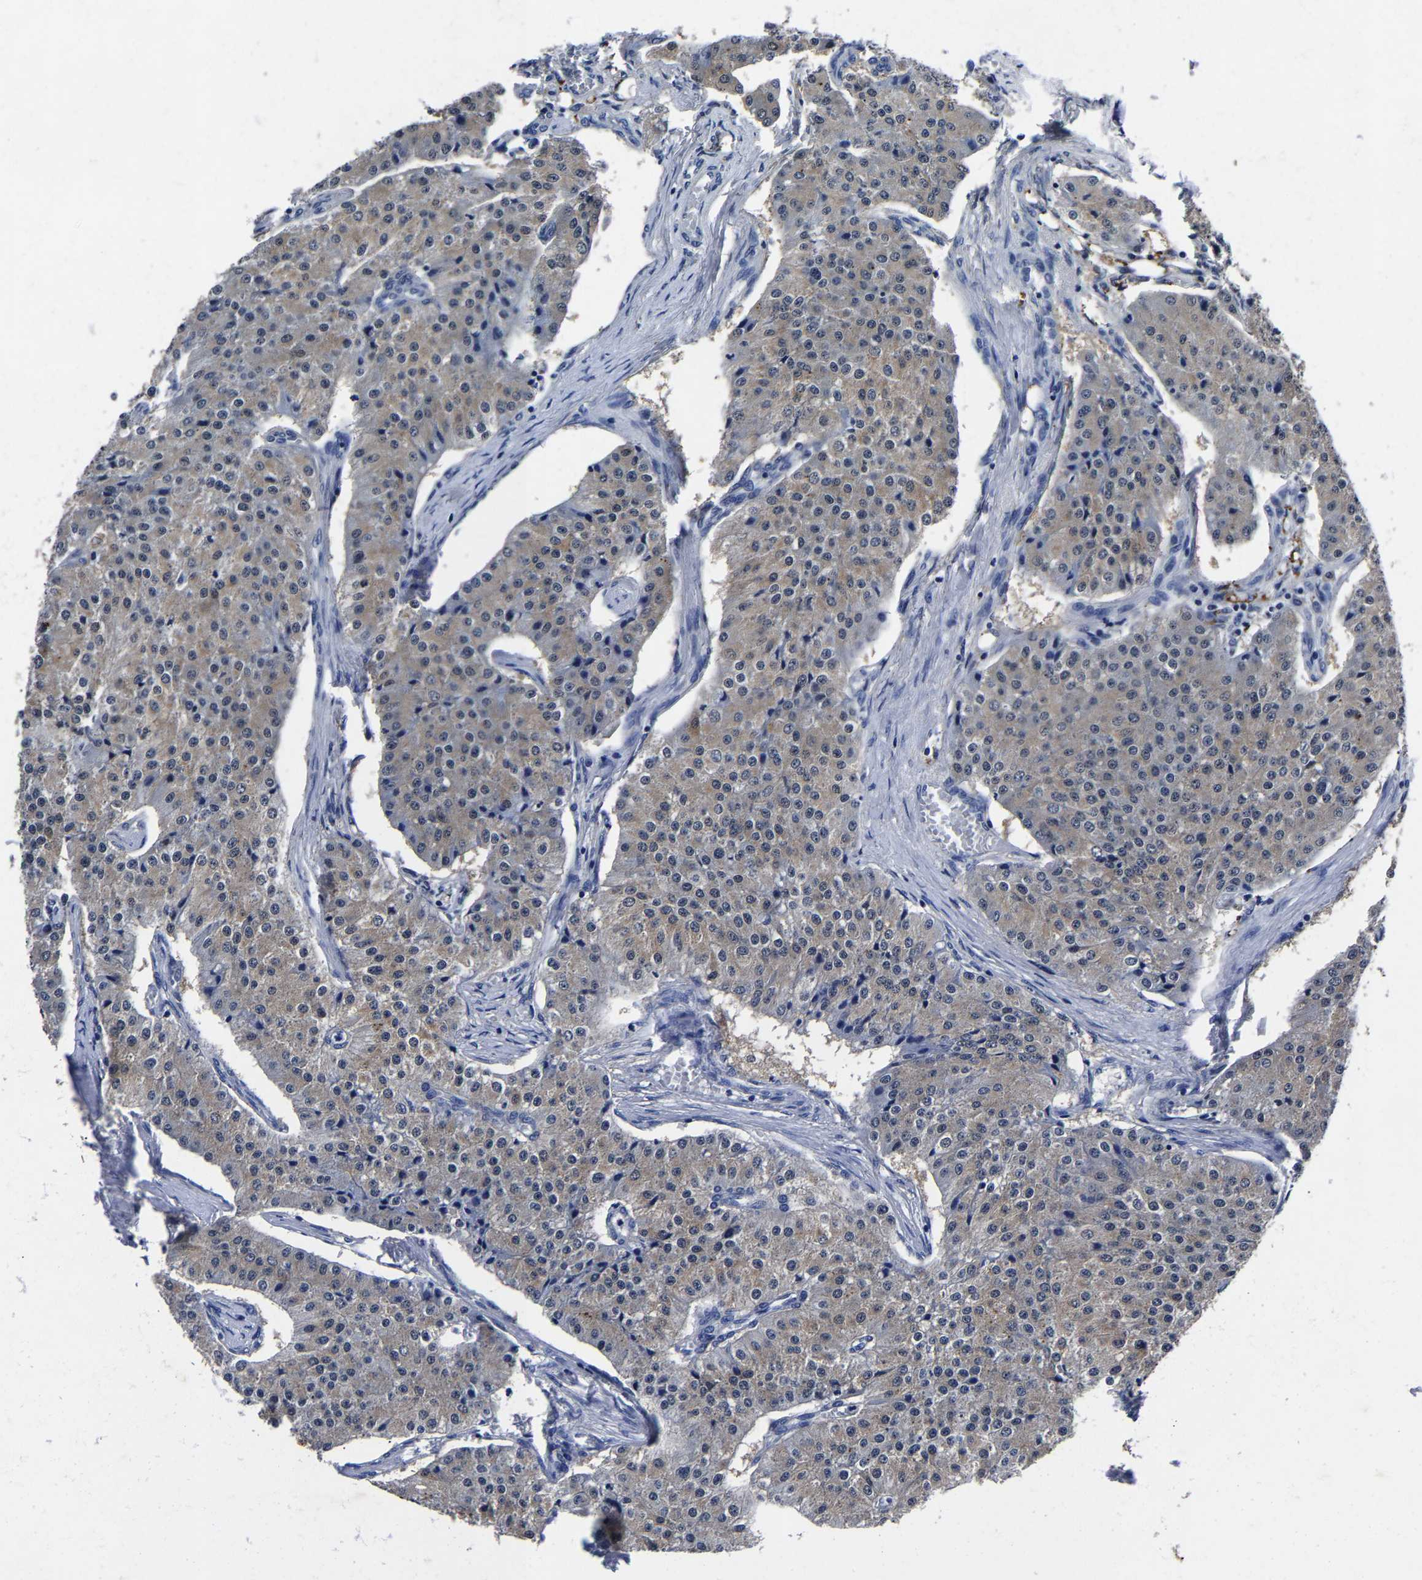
{"staining": {"intensity": "weak", "quantity": "<25%", "location": "cytoplasmic/membranous"}, "tissue": "carcinoid", "cell_type": "Tumor cells", "image_type": "cancer", "snomed": [{"axis": "morphology", "description": "Carcinoid, malignant, NOS"}, {"axis": "topography", "description": "Colon"}], "caption": "Tumor cells are negative for brown protein staining in carcinoid. (Brightfield microscopy of DAB immunohistochemistry (IHC) at high magnification).", "gene": "PSPH", "patient": {"sex": "female", "age": 52}}